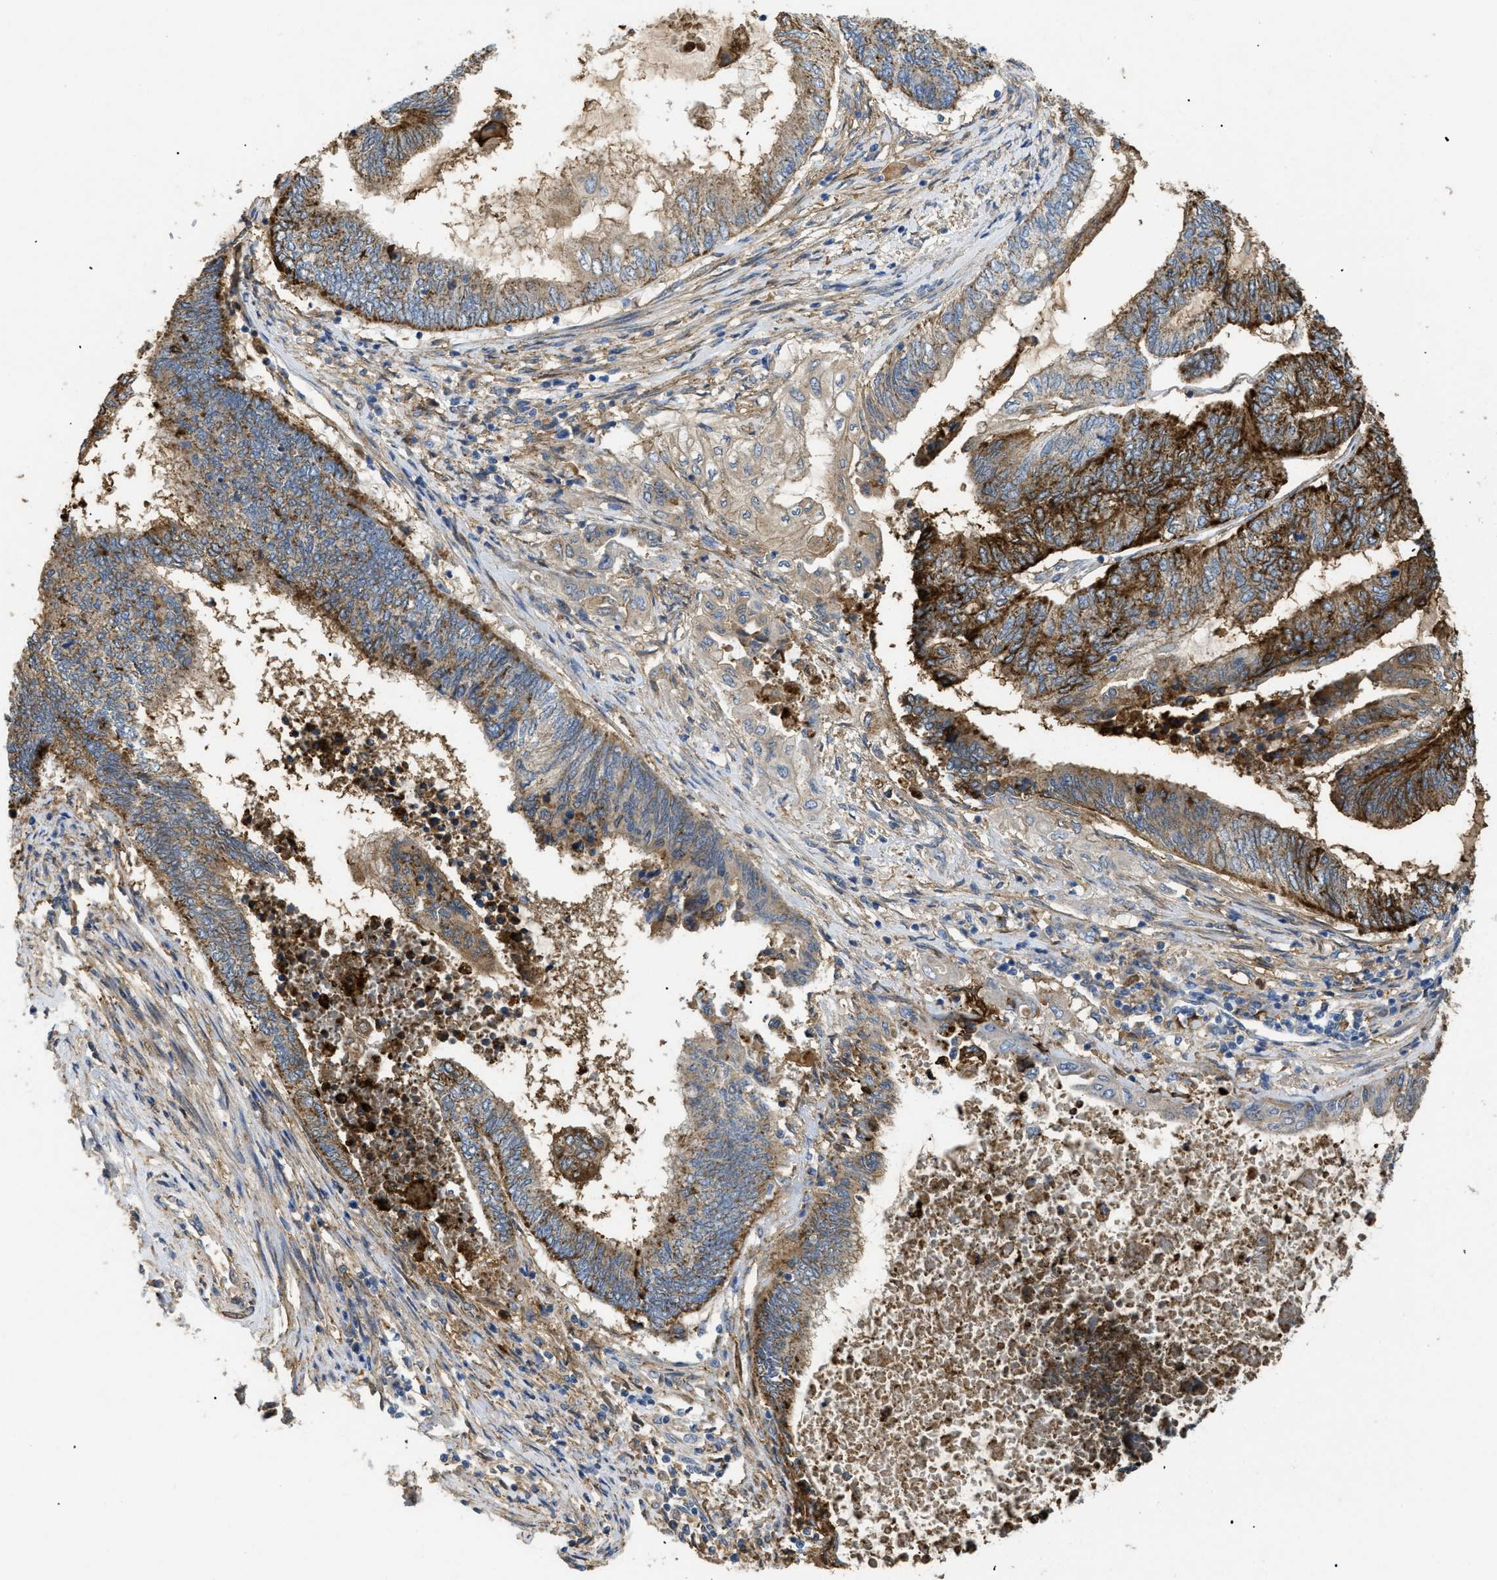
{"staining": {"intensity": "strong", "quantity": ">75%", "location": "cytoplasmic/membranous"}, "tissue": "endometrial cancer", "cell_type": "Tumor cells", "image_type": "cancer", "snomed": [{"axis": "morphology", "description": "Adenocarcinoma, NOS"}, {"axis": "topography", "description": "Uterus"}, {"axis": "topography", "description": "Endometrium"}], "caption": "DAB immunohistochemical staining of human adenocarcinoma (endometrial) demonstrates strong cytoplasmic/membranous protein expression in approximately >75% of tumor cells.", "gene": "ANXA4", "patient": {"sex": "female", "age": 70}}